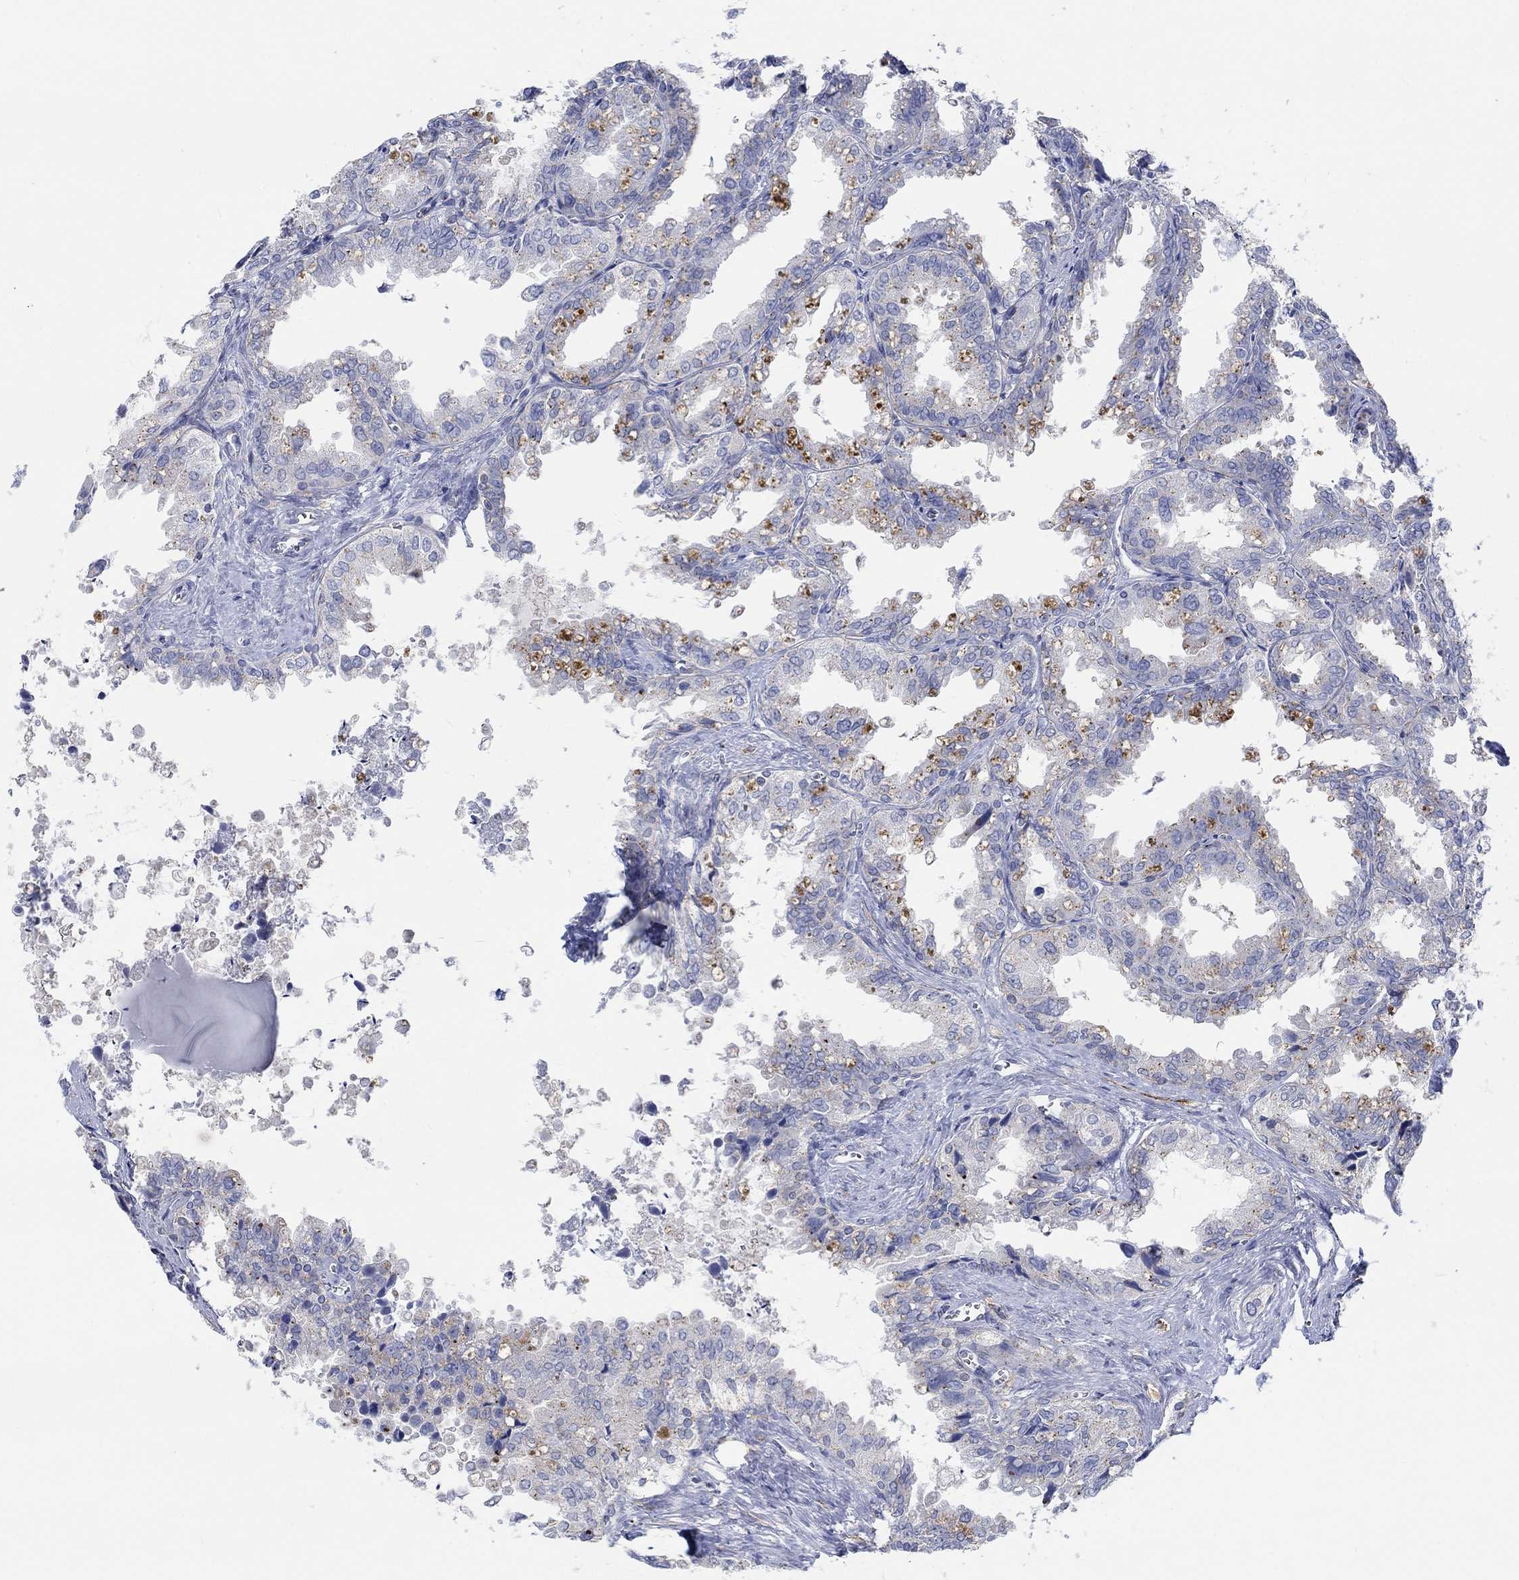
{"staining": {"intensity": "negative", "quantity": "none", "location": "none"}, "tissue": "seminal vesicle", "cell_type": "Glandular cells", "image_type": "normal", "snomed": [{"axis": "morphology", "description": "Normal tissue, NOS"}, {"axis": "topography", "description": "Seminal veicle"}], "caption": "A histopathology image of human seminal vesicle is negative for staining in glandular cells. Nuclei are stained in blue.", "gene": "NAV3", "patient": {"sex": "male", "age": 67}}